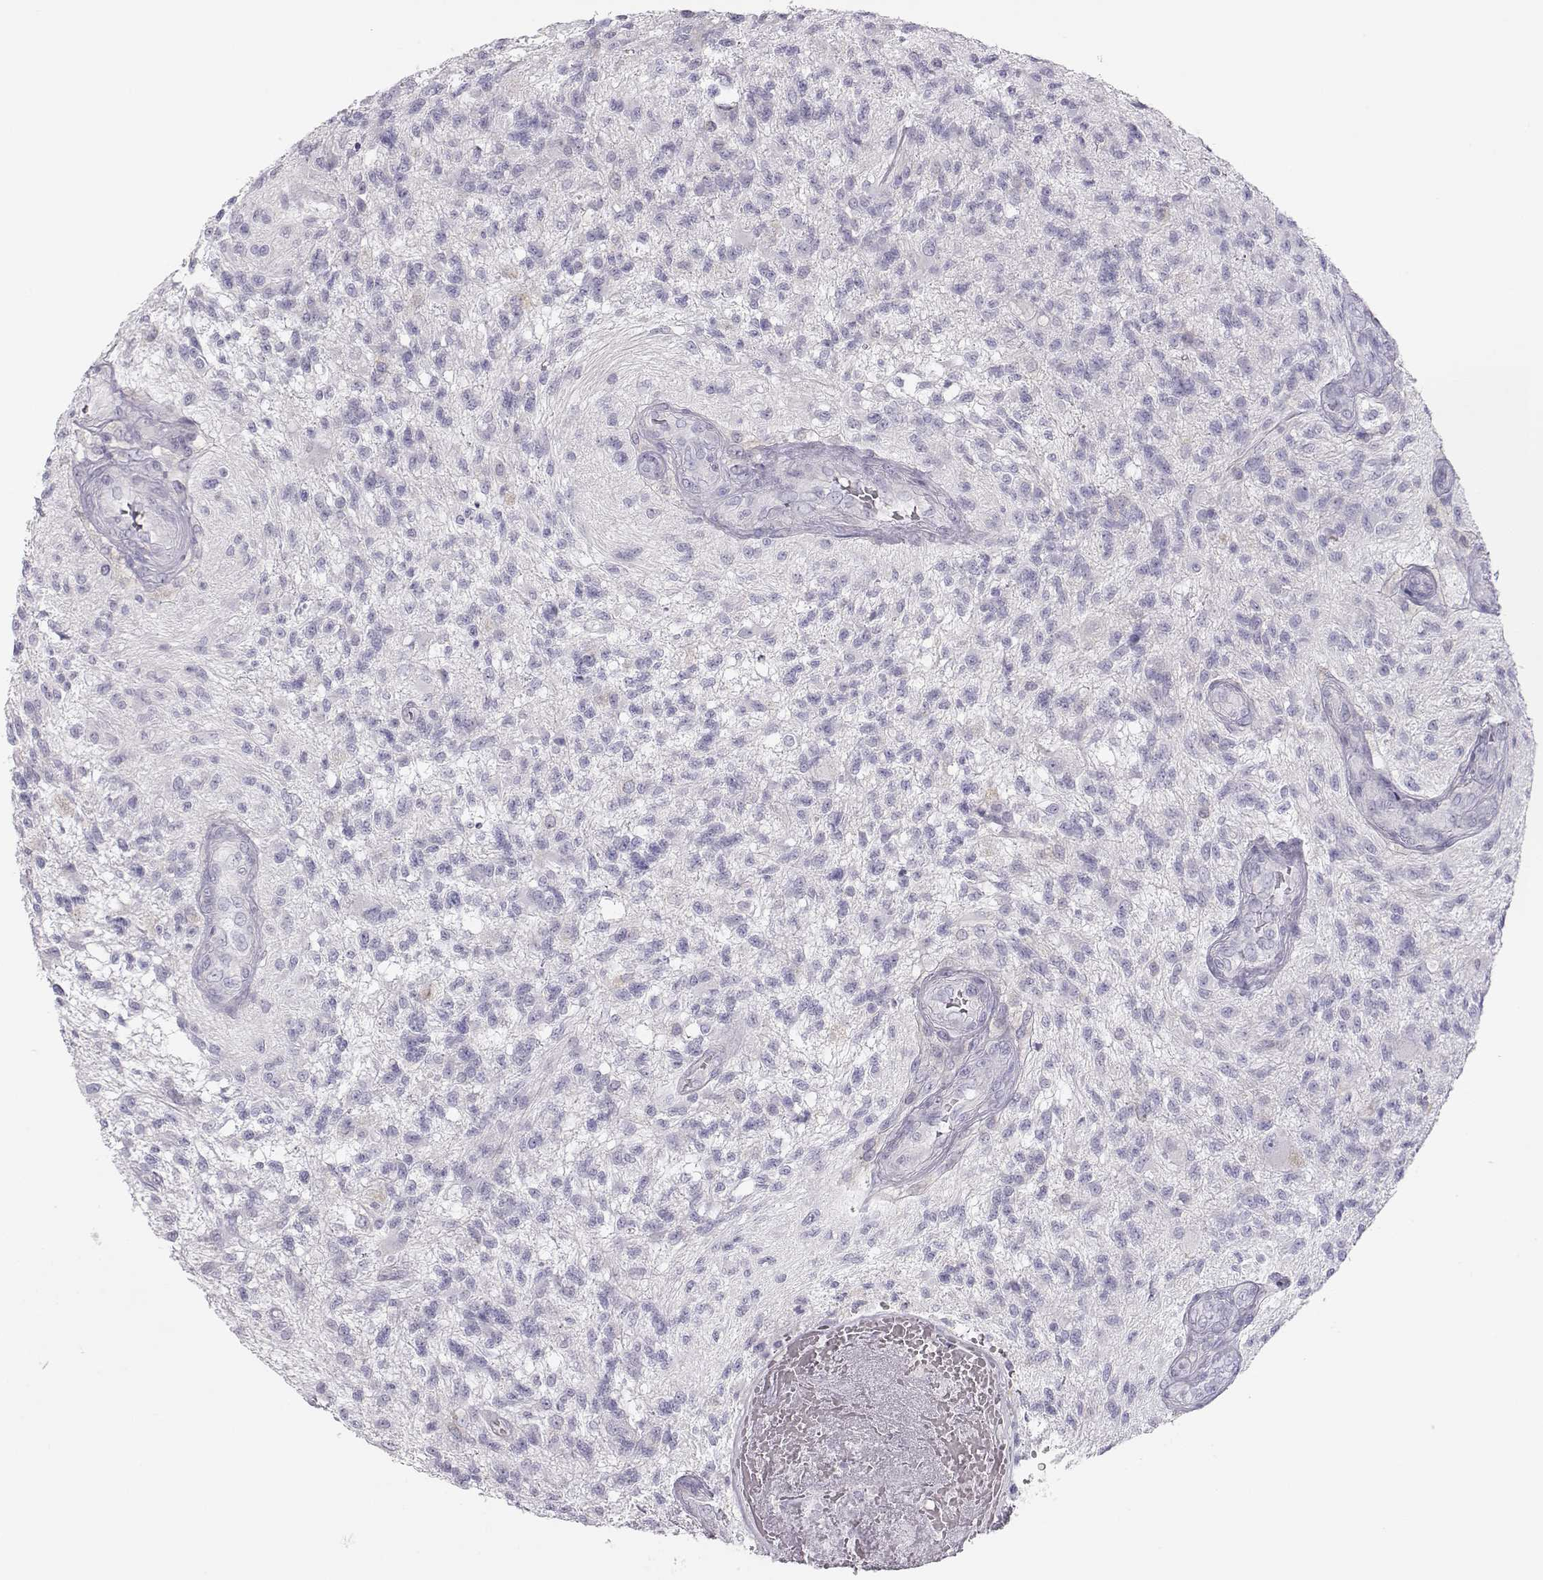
{"staining": {"intensity": "negative", "quantity": "none", "location": "none"}, "tissue": "glioma", "cell_type": "Tumor cells", "image_type": "cancer", "snomed": [{"axis": "morphology", "description": "Glioma, malignant, High grade"}, {"axis": "topography", "description": "Brain"}], "caption": "Human glioma stained for a protein using immunohistochemistry displays no staining in tumor cells.", "gene": "LEPR", "patient": {"sex": "male", "age": 56}}